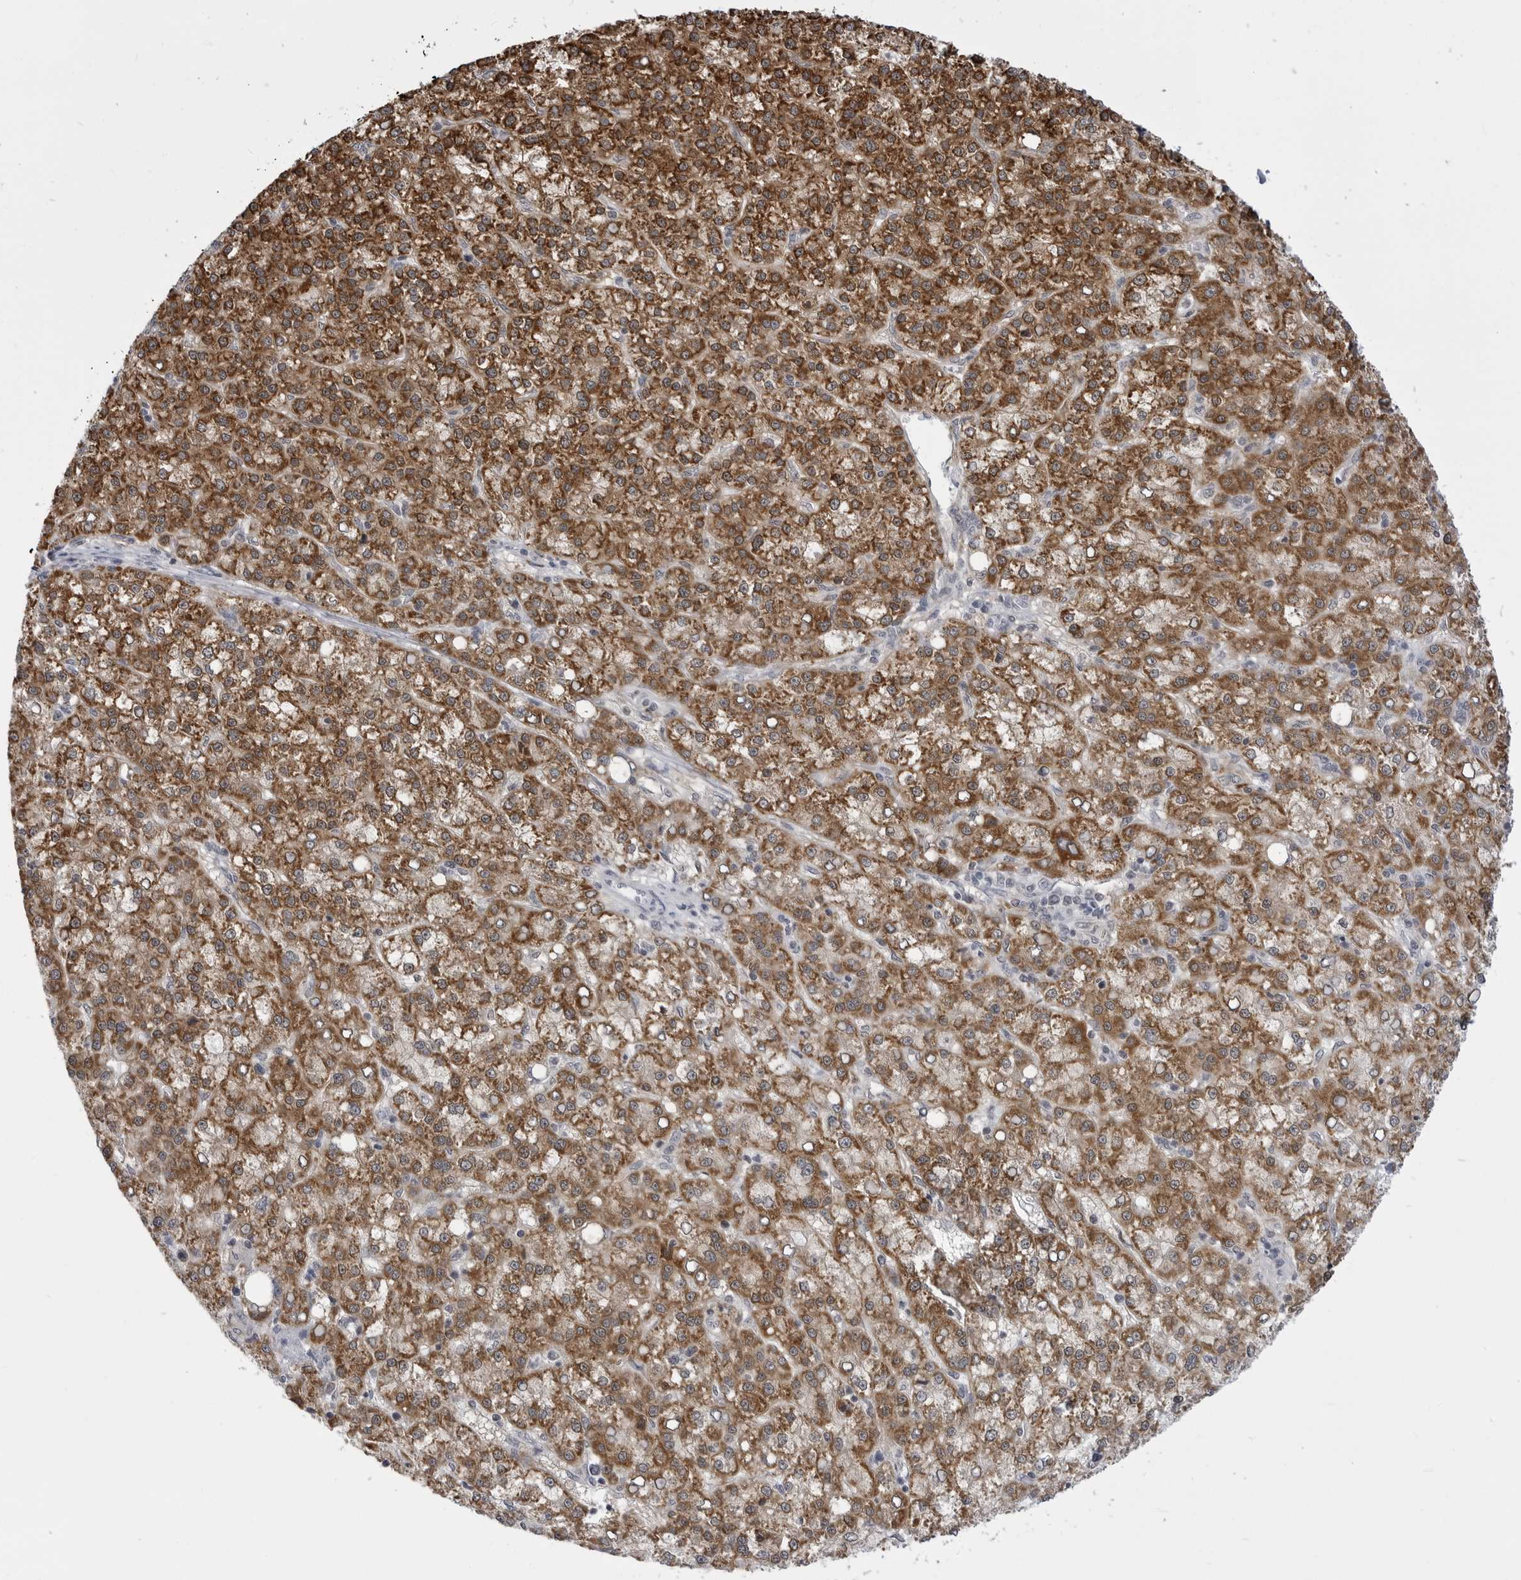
{"staining": {"intensity": "strong", "quantity": ">75%", "location": "cytoplasmic/membranous"}, "tissue": "liver cancer", "cell_type": "Tumor cells", "image_type": "cancer", "snomed": [{"axis": "morphology", "description": "Carcinoma, Hepatocellular, NOS"}, {"axis": "topography", "description": "Liver"}], "caption": "Hepatocellular carcinoma (liver) stained for a protein exhibits strong cytoplasmic/membranous positivity in tumor cells.", "gene": "FH", "patient": {"sex": "female", "age": 58}}